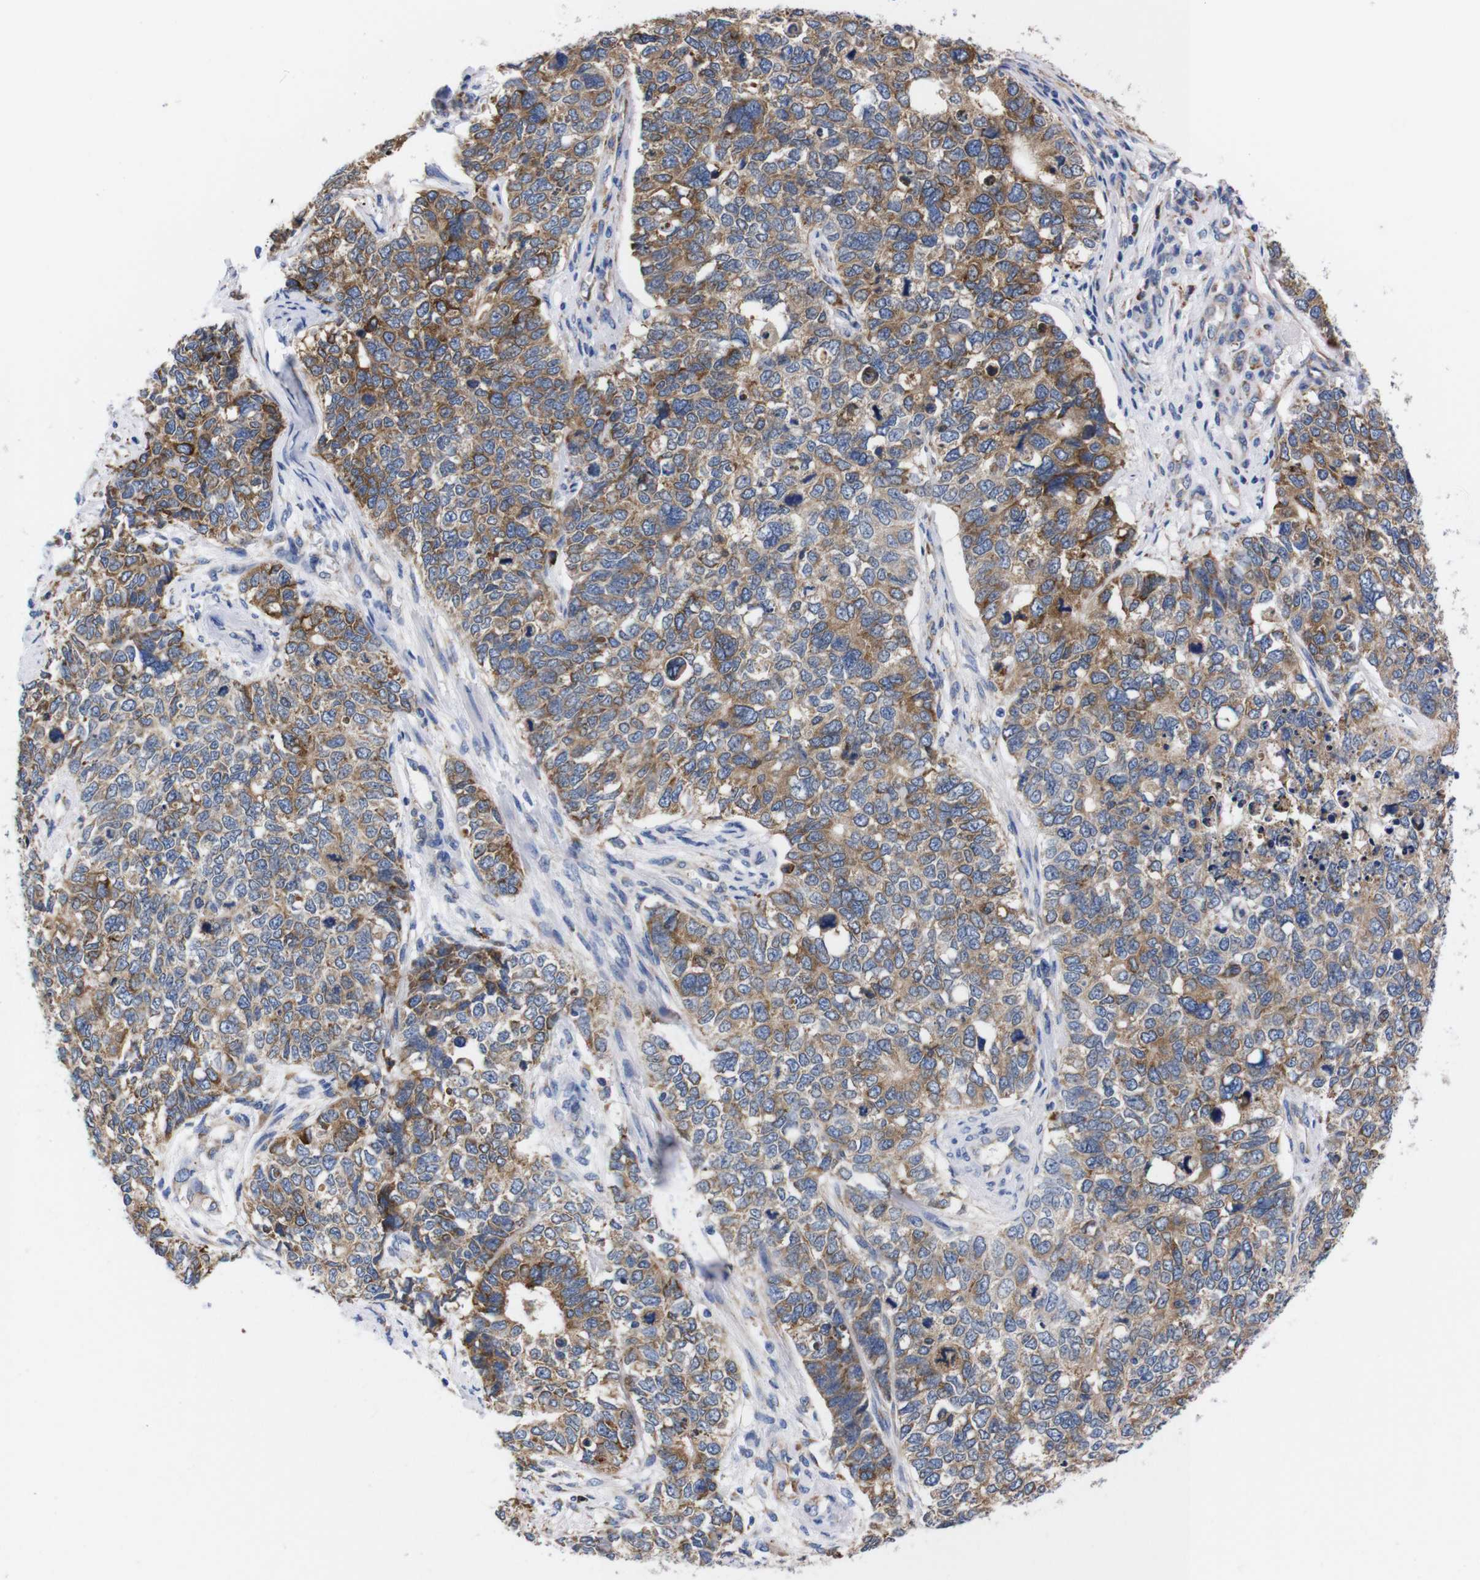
{"staining": {"intensity": "moderate", "quantity": ">75%", "location": "cytoplasmic/membranous"}, "tissue": "cervical cancer", "cell_type": "Tumor cells", "image_type": "cancer", "snomed": [{"axis": "morphology", "description": "Squamous cell carcinoma, NOS"}, {"axis": "topography", "description": "Cervix"}], "caption": "Immunohistochemistry (IHC) staining of cervical cancer, which shows medium levels of moderate cytoplasmic/membranous positivity in approximately >75% of tumor cells indicating moderate cytoplasmic/membranous protein staining. The staining was performed using DAB (3,3'-diaminobenzidine) (brown) for protein detection and nuclei were counterstained in hematoxylin (blue).", "gene": "NEBL", "patient": {"sex": "female", "age": 63}}